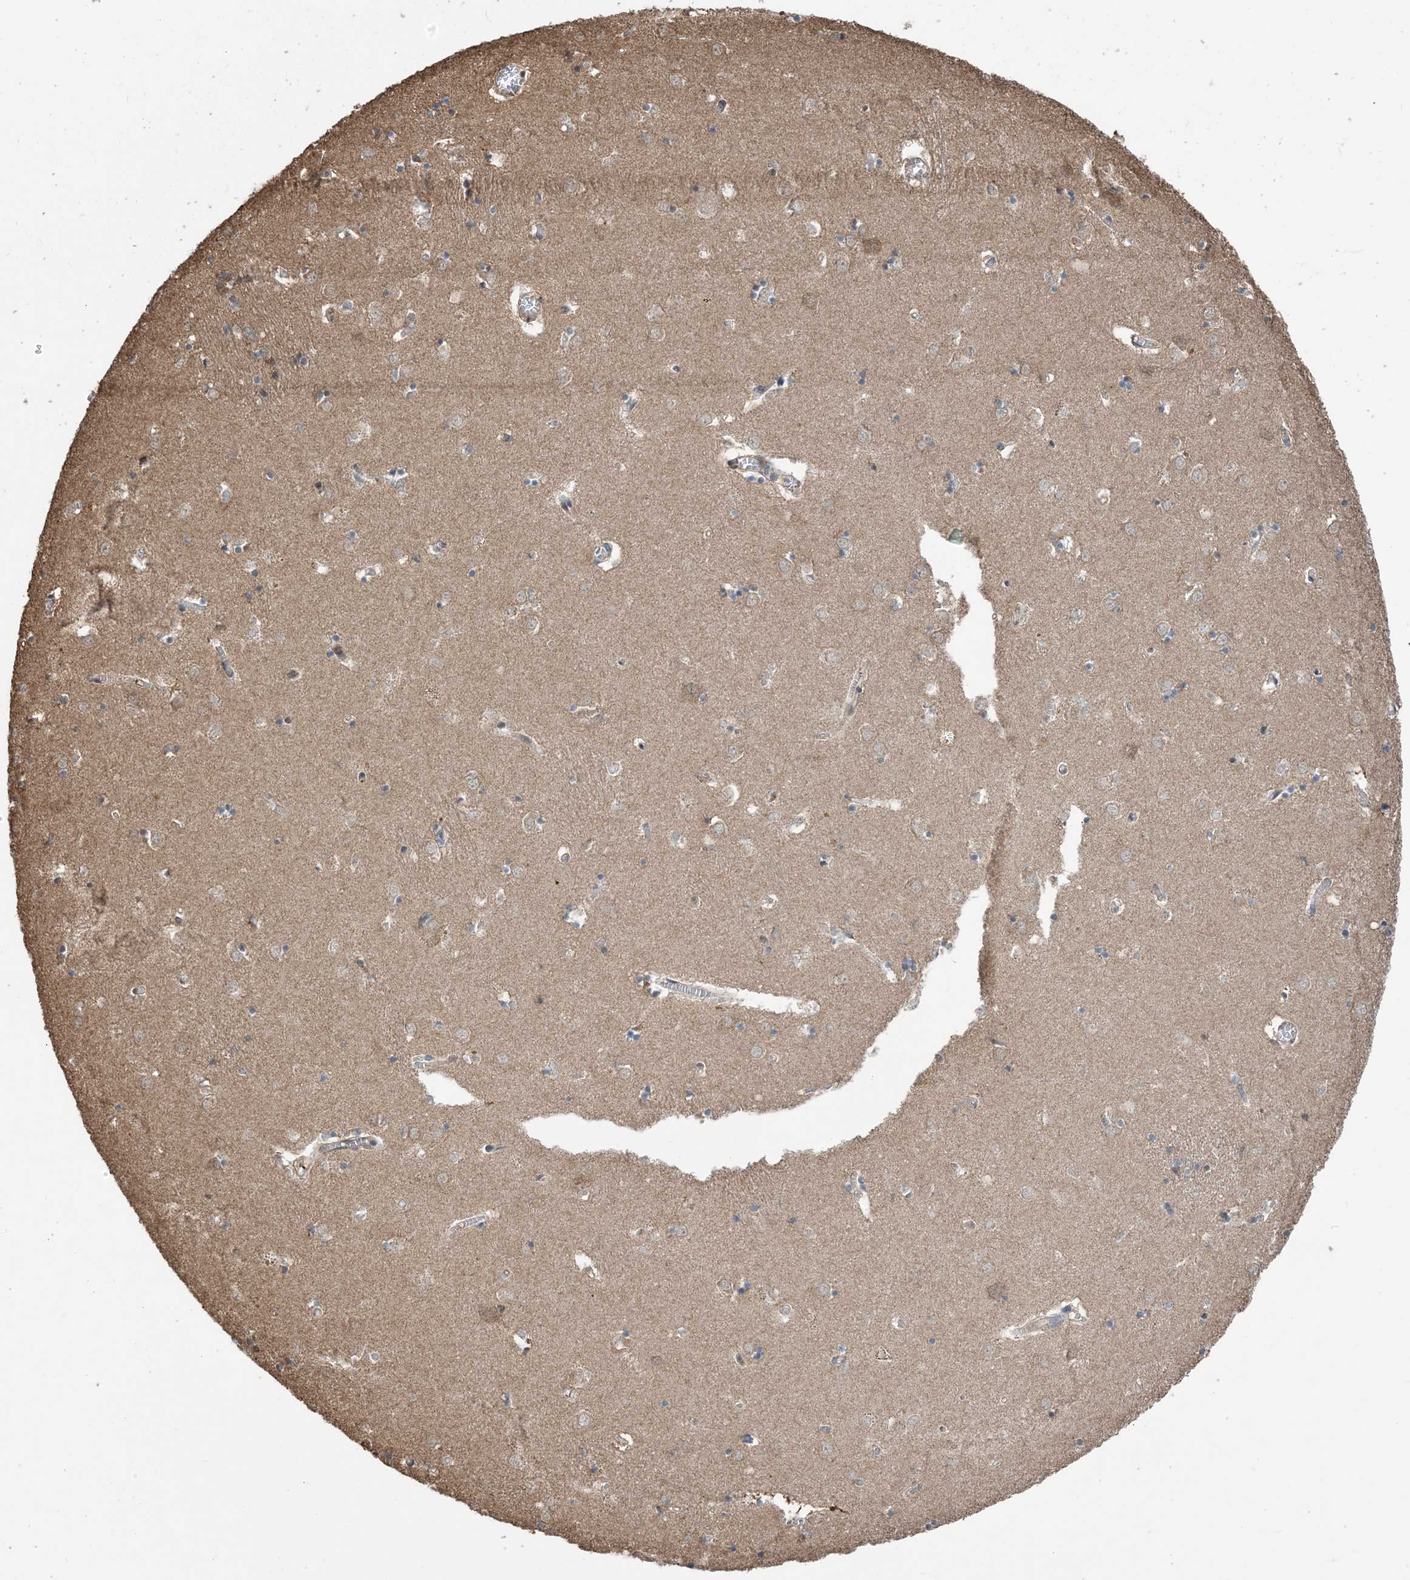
{"staining": {"intensity": "weak", "quantity": "<25%", "location": "cytoplasmic/membranous"}, "tissue": "caudate", "cell_type": "Glial cells", "image_type": "normal", "snomed": [{"axis": "morphology", "description": "Normal tissue, NOS"}, {"axis": "topography", "description": "Lateral ventricle wall"}], "caption": "A high-resolution micrograph shows immunohistochemistry staining of normal caudate, which demonstrates no significant expression in glial cells.", "gene": "HSPA1A", "patient": {"sex": "male", "age": 70}}